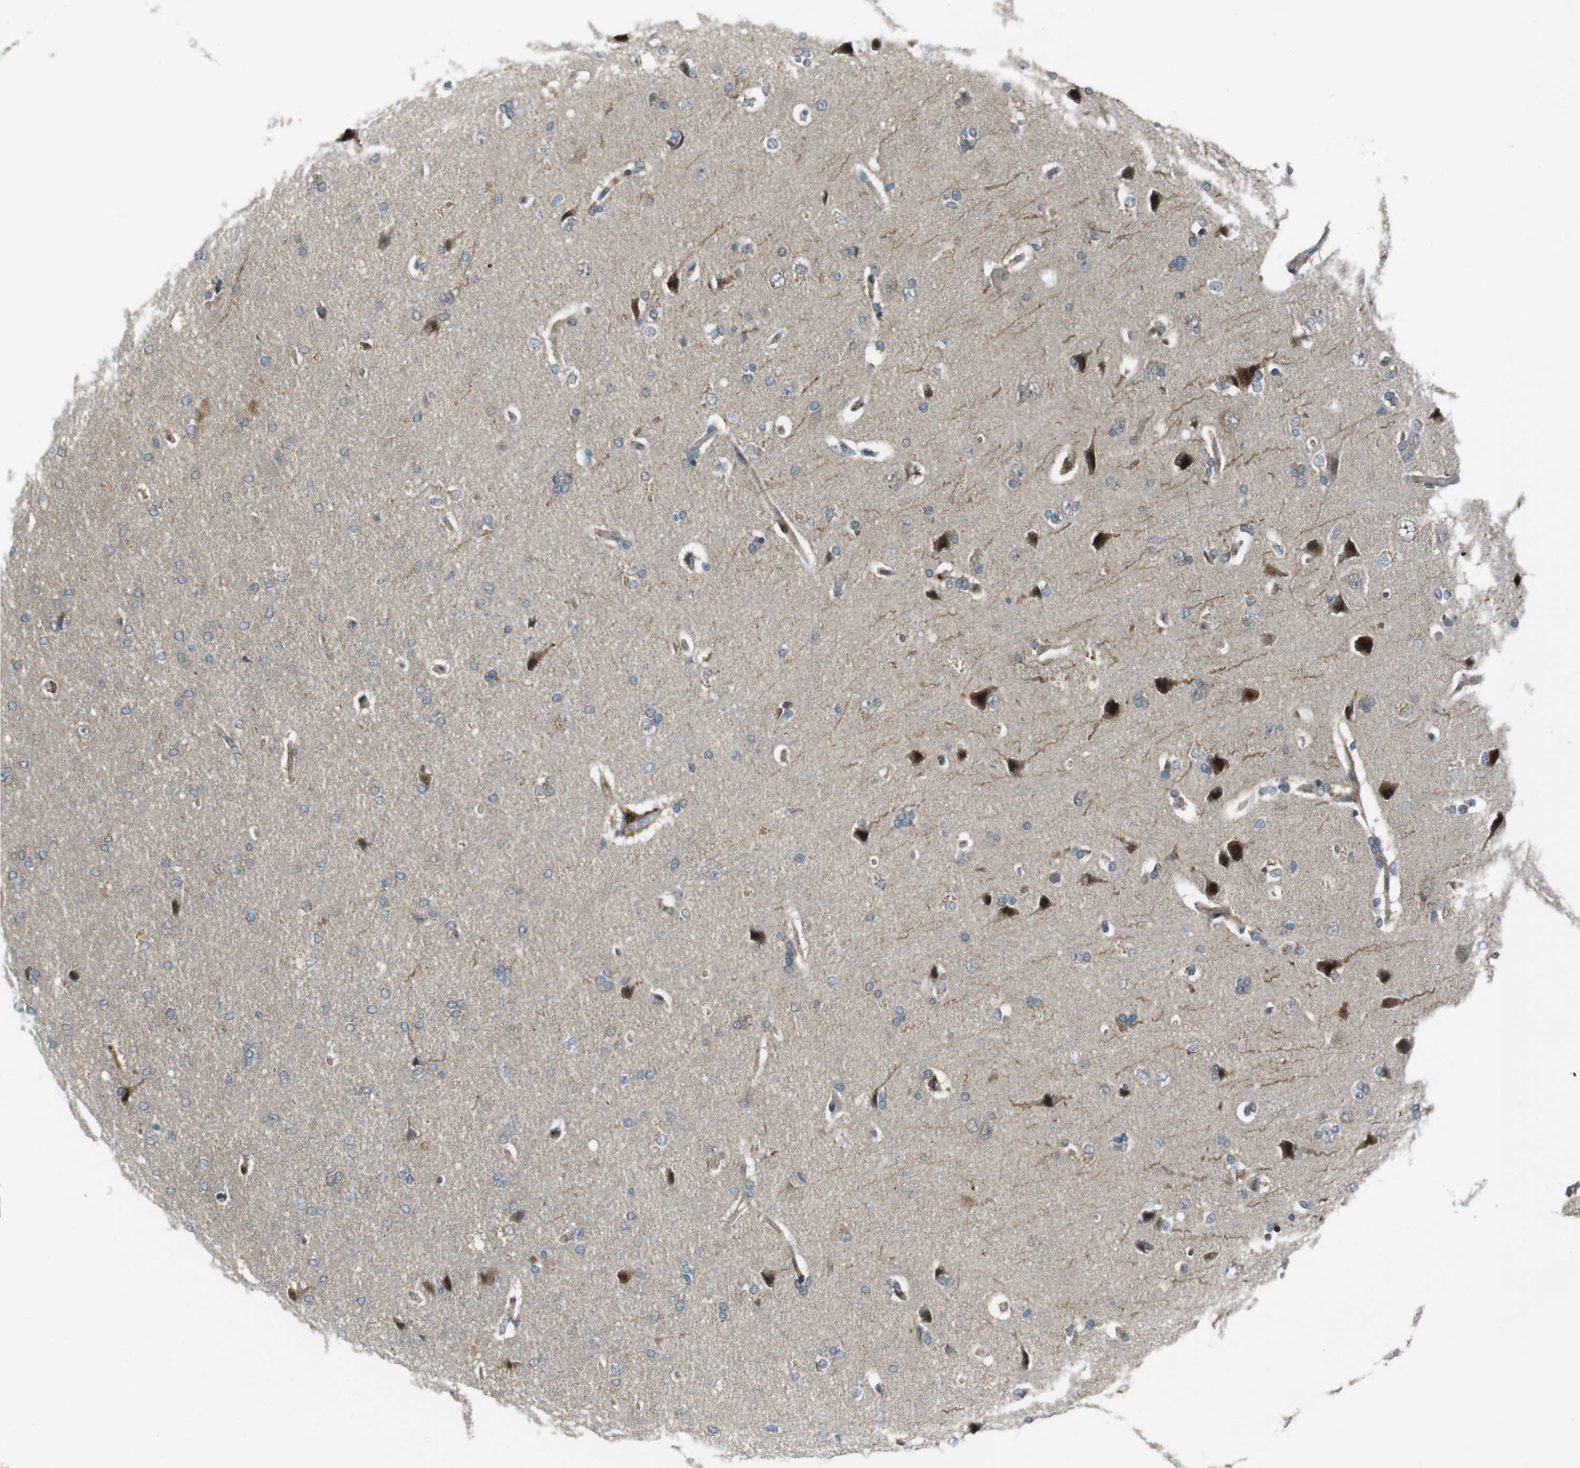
{"staining": {"intensity": "moderate", "quantity": "25%-75%", "location": "cytoplasmic/membranous"}, "tissue": "cerebral cortex", "cell_type": "Endothelial cells", "image_type": "normal", "snomed": [{"axis": "morphology", "description": "Normal tissue, NOS"}, {"axis": "topography", "description": "Cerebral cortex"}], "caption": "Immunohistochemical staining of benign cerebral cortex exhibits 25%-75% levels of moderate cytoplasmic/membranous protein staining in about 25%-75% of endothelial cells.", "gene": "IFFO2", "patient": {"sex": "male", "age": 62}}